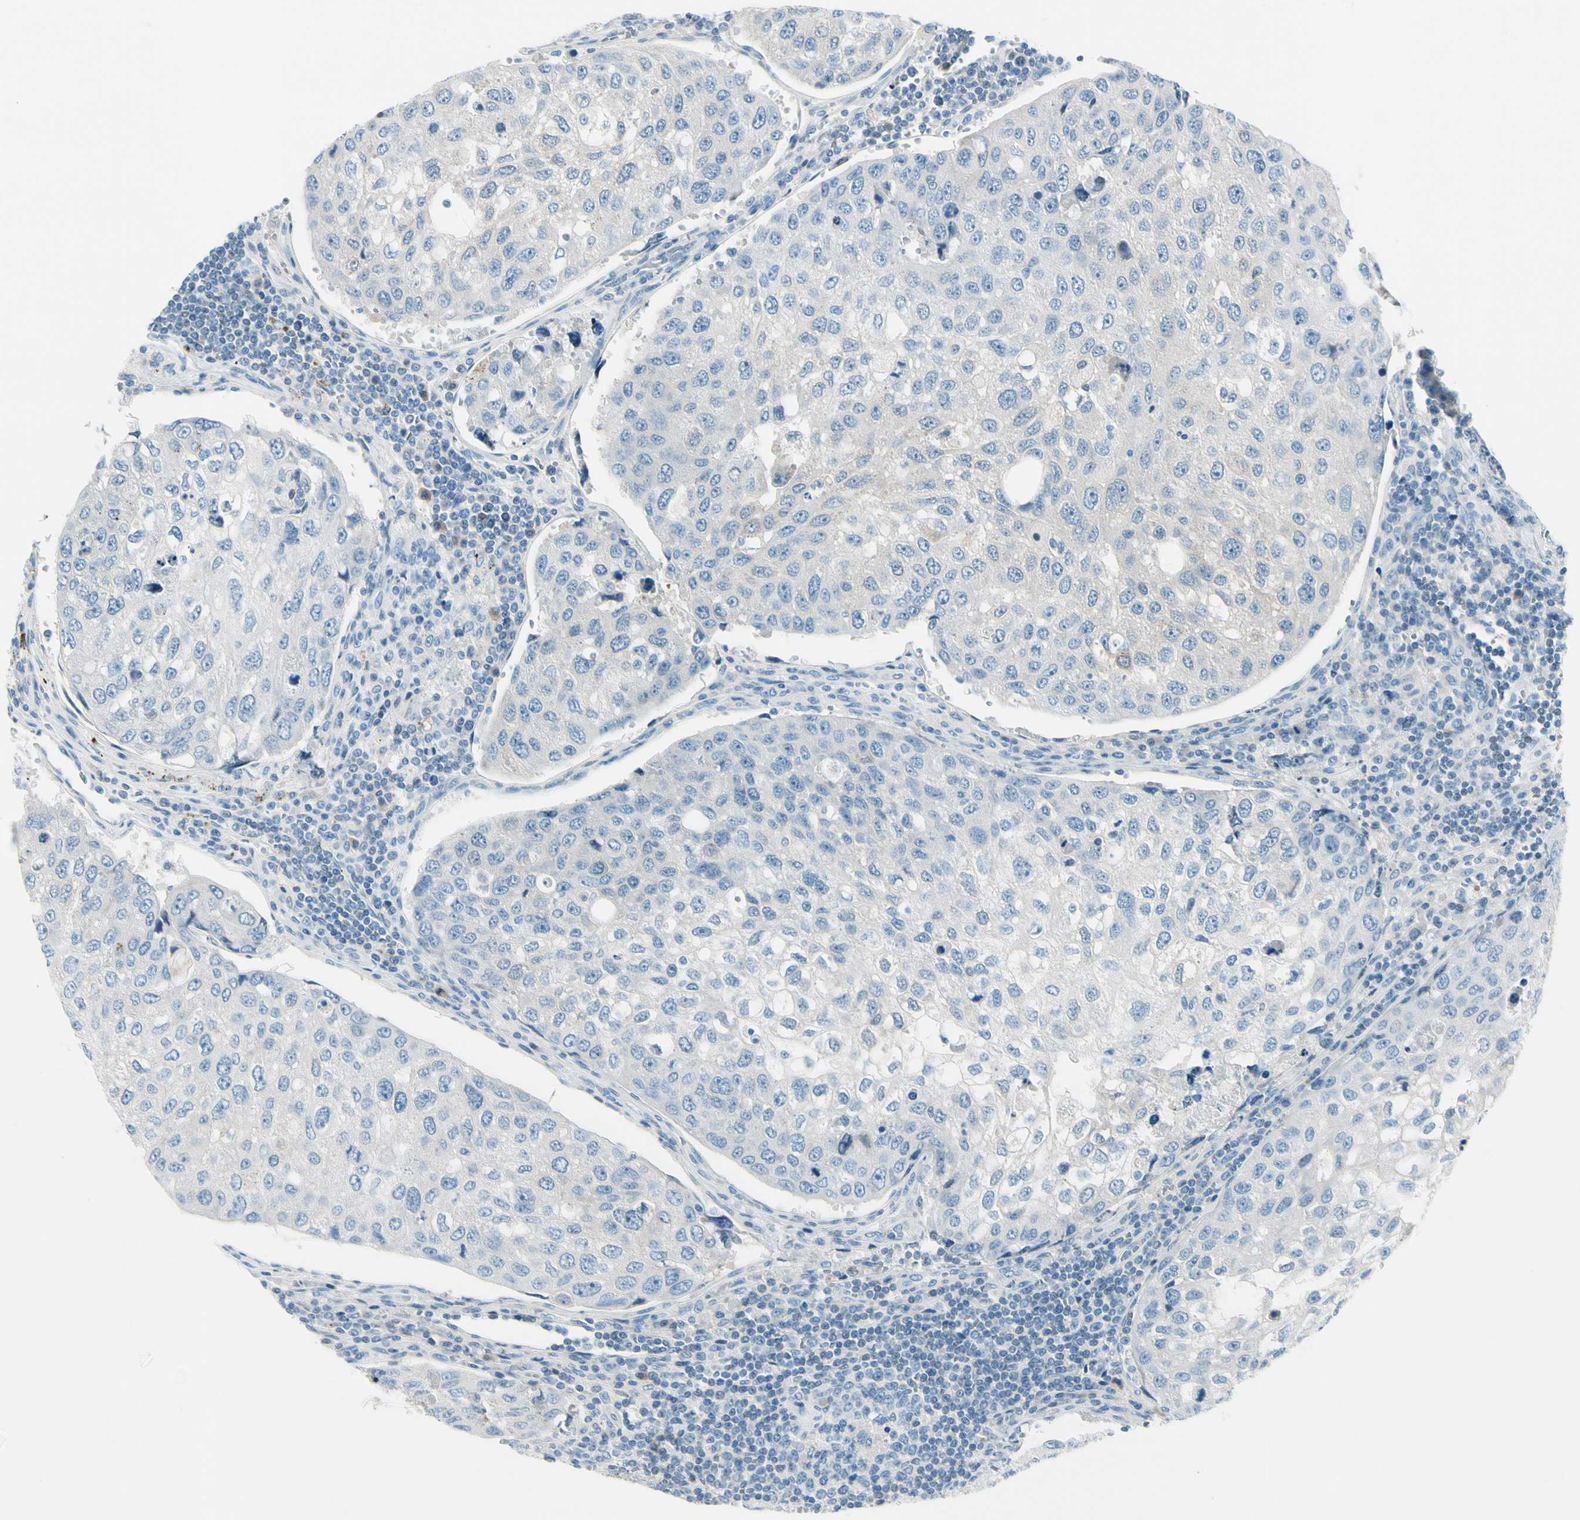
{"staining": {"intensity": "negative", "quantity": "none", "location": "none"}, "tissue": "urothelial cancer", "cell_type": "Tumor cells", "image_type": "cancer", "snomed": [{"axis": "morphology", "description": "Urothelial carcinoma, High grade"}, {"axis": "topography", "description": "Lymph node"}, {"axis": "topography", "description": "Urinary bladder"}], "caption": "Tumor cells show no significant positivity in urothelial cancer.", "gene": "PEBP1", "patient": {"sex": "male", "age": 51}}